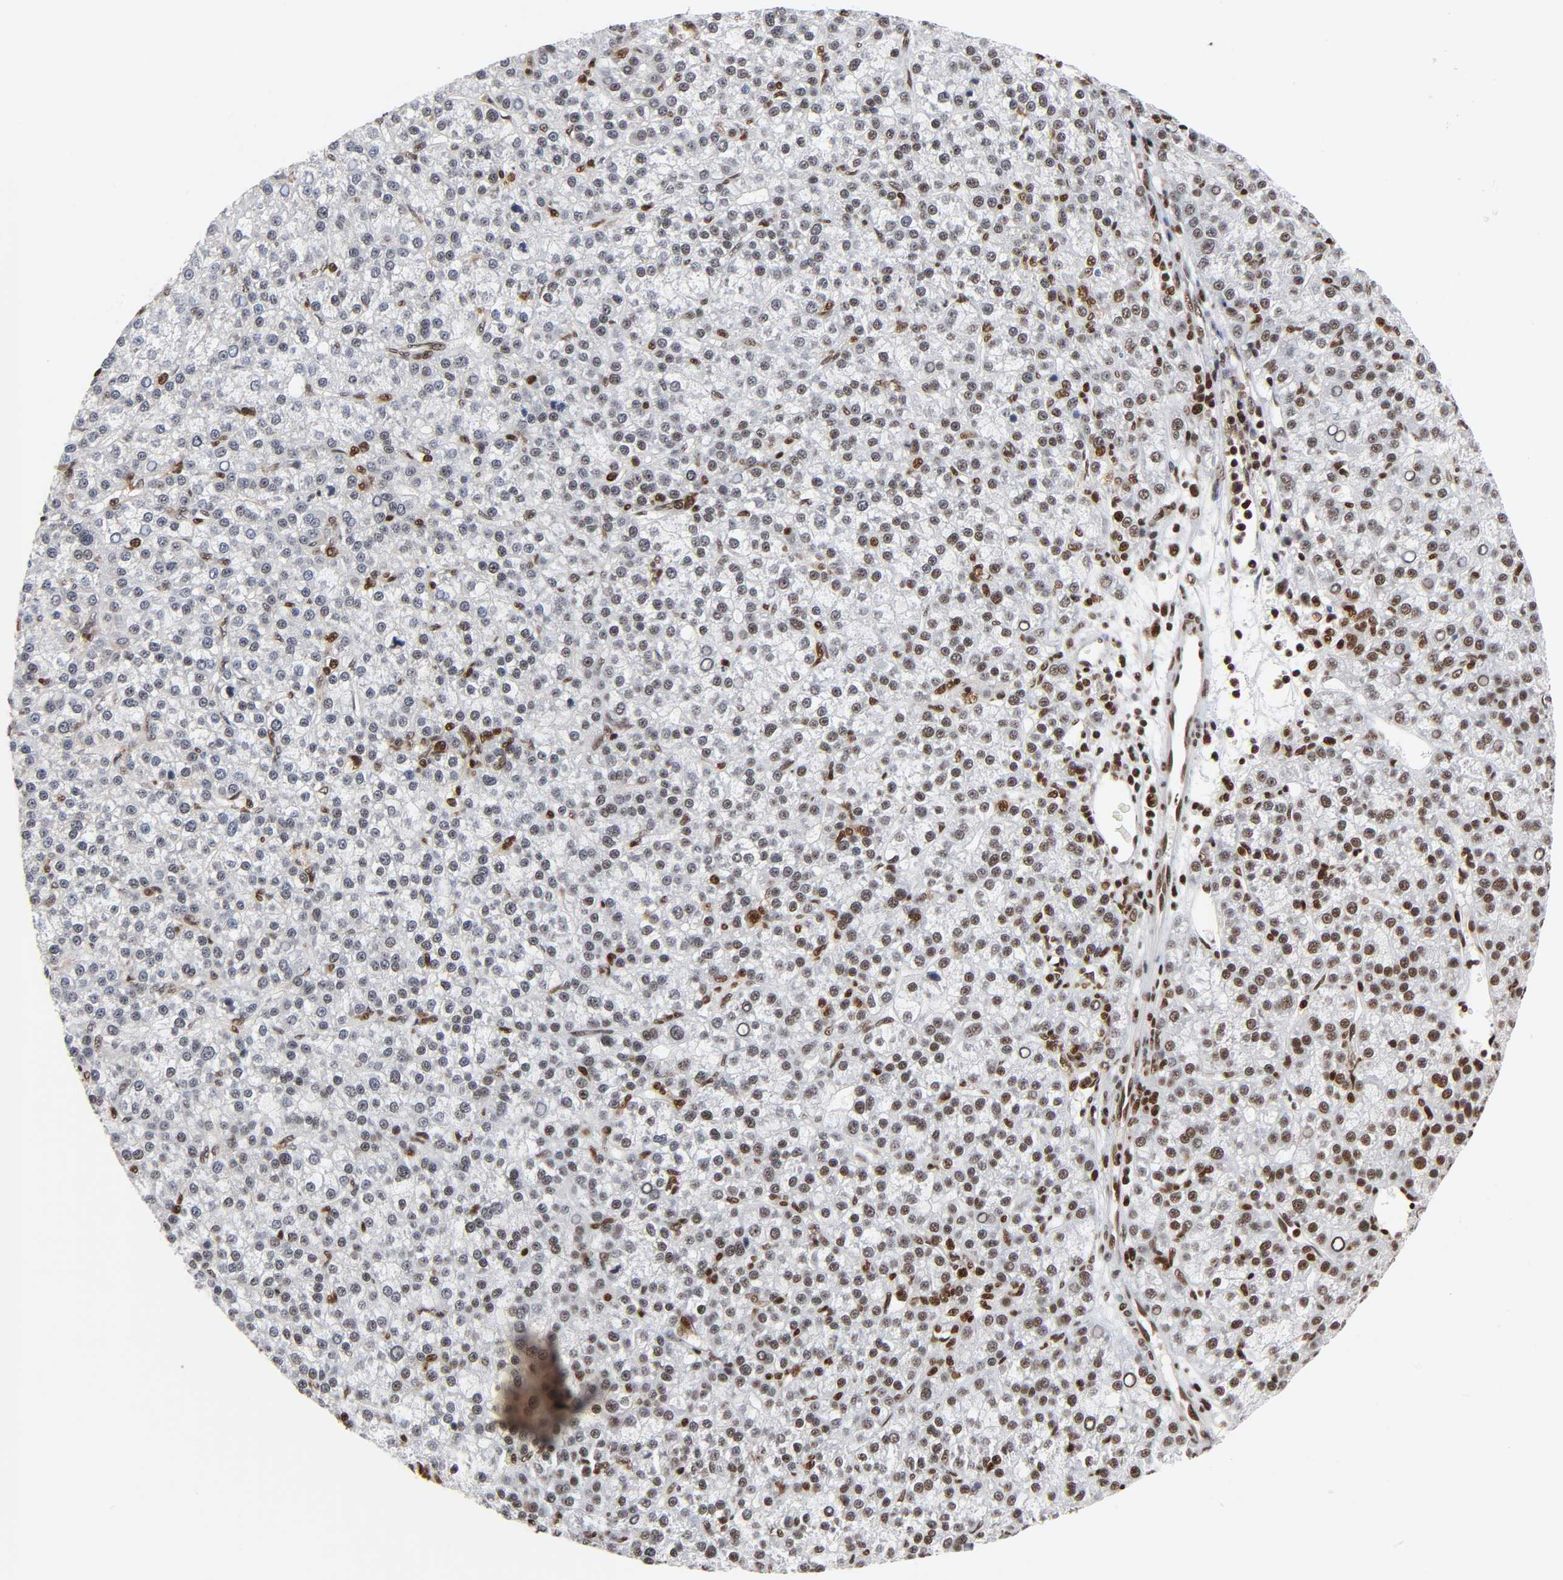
{"staining": {"intensity": "moderate", "quantity": ">75%", "location": "nuclear"}, "tissue": "liver cancer", "cell_type": "Tumor cells", "image_type": "cancer", "snomed": [{"axis": "morphology", "description": "Carcinoma, Hepatocellular, NOS"}, {"axis": "topography", "description": "Liver"}], "caption": "A high-resolution image shows IHC staining of liver cancer (hepatocellular carcinoma), which shows moderate nuclear expression in about >75% of tumor cells. (IHC, brightfield microscopy, high magnification).", "gene": "ILKAP", "patient": {"sex": "female", "age": 58}}